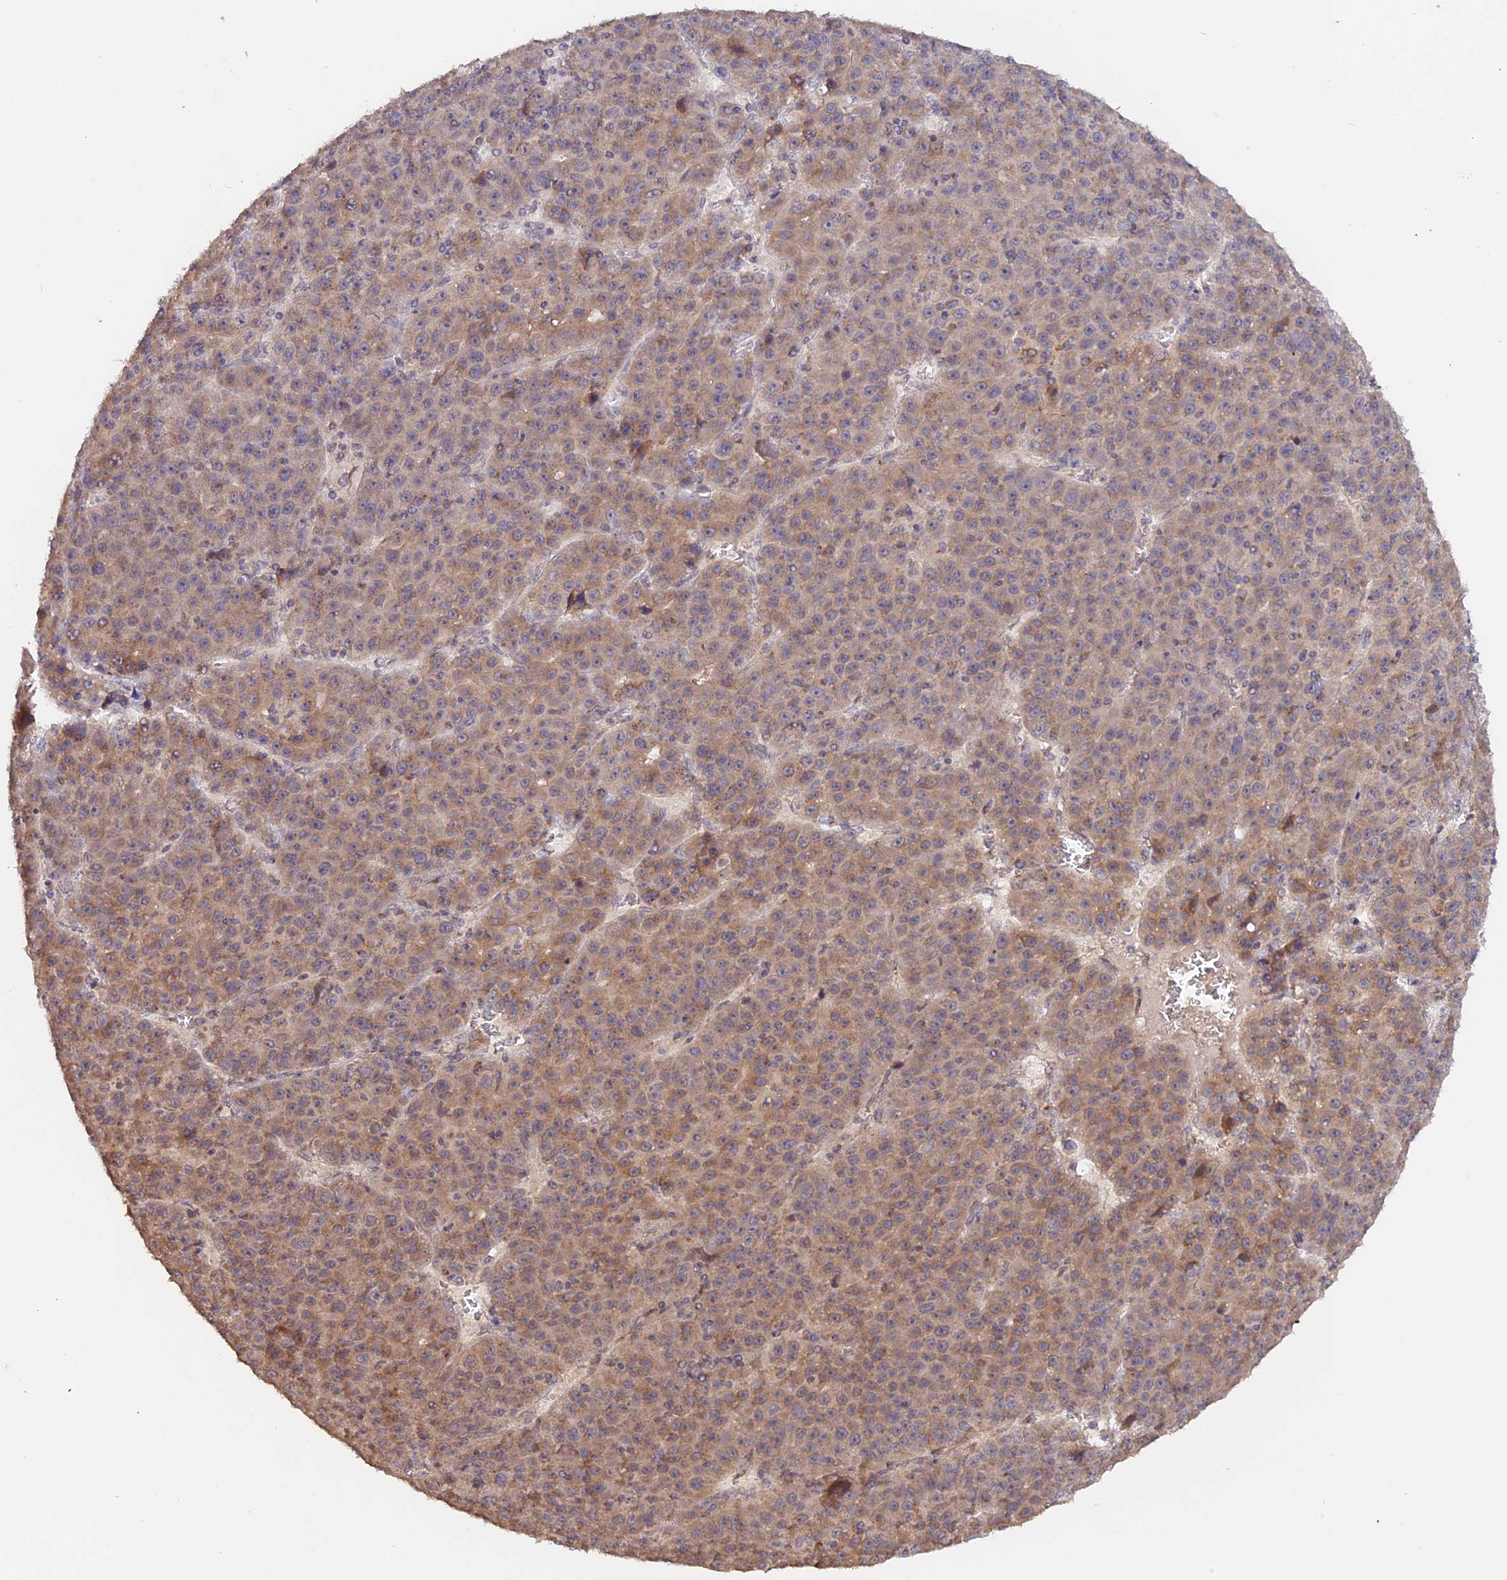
{"staining": {"intensity": "moderate", "quantity": ">75%", "location": "cytoplasmic/membranous"}, "tissue": "liver cancer", "cell_type": "Tumor cells", "image_type": "cancer", "snomed": [{"axis": "morphology", "description": "Carcinoma, Hepatocellular, NOS"}, {"axis": "topography", "description": "Liver"}], "caption": "Immunohistochemical staining of human liver cancer demonstrates medium levels of moderate cytoplasmic/membranous positivity in about >75% of tumor cells.", "gene": "TANGO6", "patient": {"sex": "female", "age": 53}}